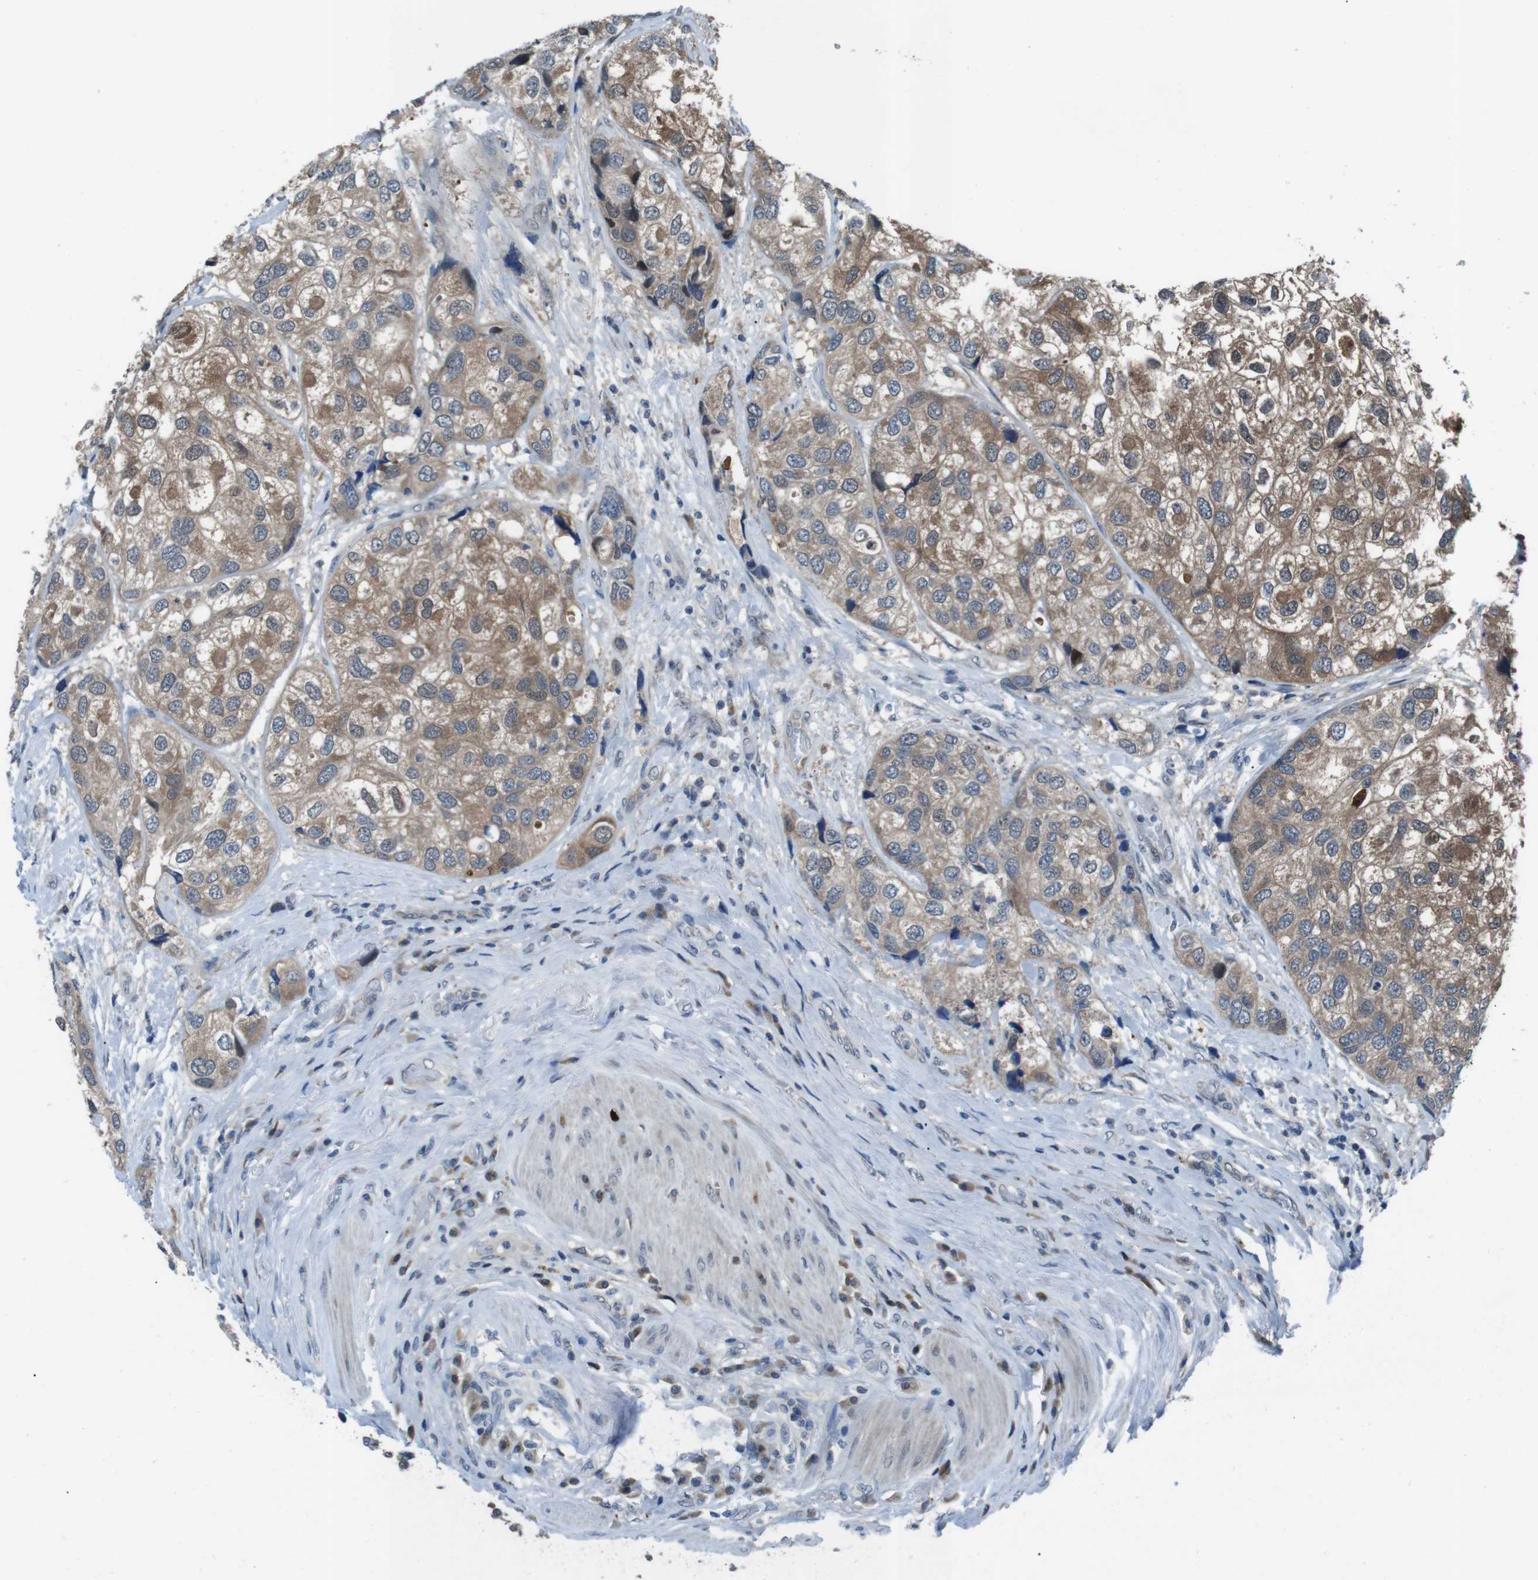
{"staining": {"intensity": "moderate", "quantity": ">75%", "location": "cytoplasmic/membranous"}, "tissue": "urothelial cancer", "cell_type": "Tumor cells", "image_type": "cancer", "snomed": [{"axis": "morphology", "description": "Urothelial carcinoma, High grade"}, {"axis": "topography", "description": "Urinary bladder"}], "caption": "Protein staining by immunohistochemistry (IHC) shows moderate cytoplasmic/membranous expression in approximately >75% of tumor cells in high-grade urothelial carcinoma.", "gene": "LRP5", "patient": {"sex": "female", "age": 64}}